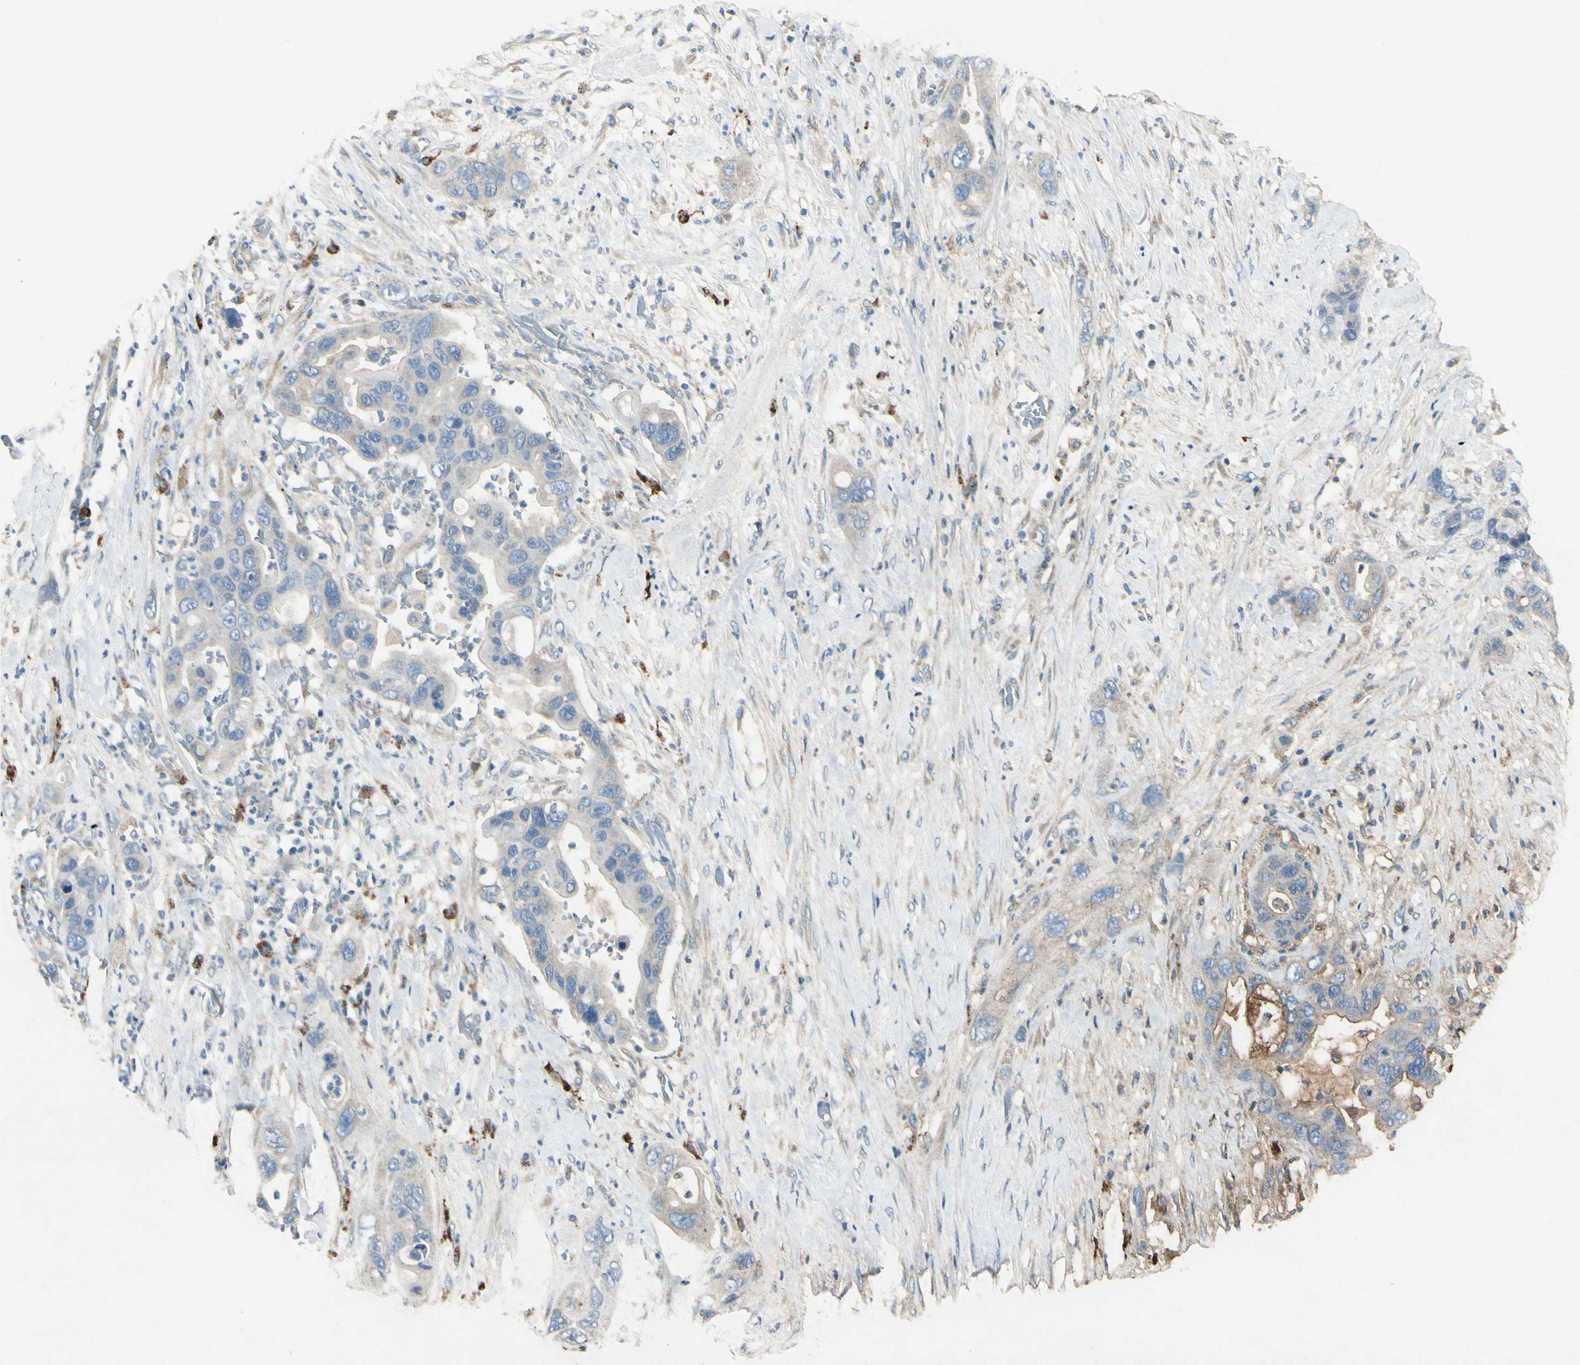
{"staining": {"intensity": "moderate", "quantity": "<25%", "location": "cytoplasmic/membranous"}, "tissue": "pancreatic cancer", "cell_type": "Tumor cells", "image_type": "cancer", "snomed": [{"axis": "morphology", "description": "Adenocarcinoma, NOS"}, {"axis": "topography", "description": "Pancreas"}], "caption": "Moderate cytoplasmic/membranous protein expression is appreciated in approximately <25% of tumor cells in pancreatic cancer. The staining was performed using DAB (3,3'-diaminobenzidine), with brown indicating positive protein expression. Nuclei are stained blue with hematoxylin.", "gene": "SNAP91", "patient": {"sex": "female", "age": 71}}